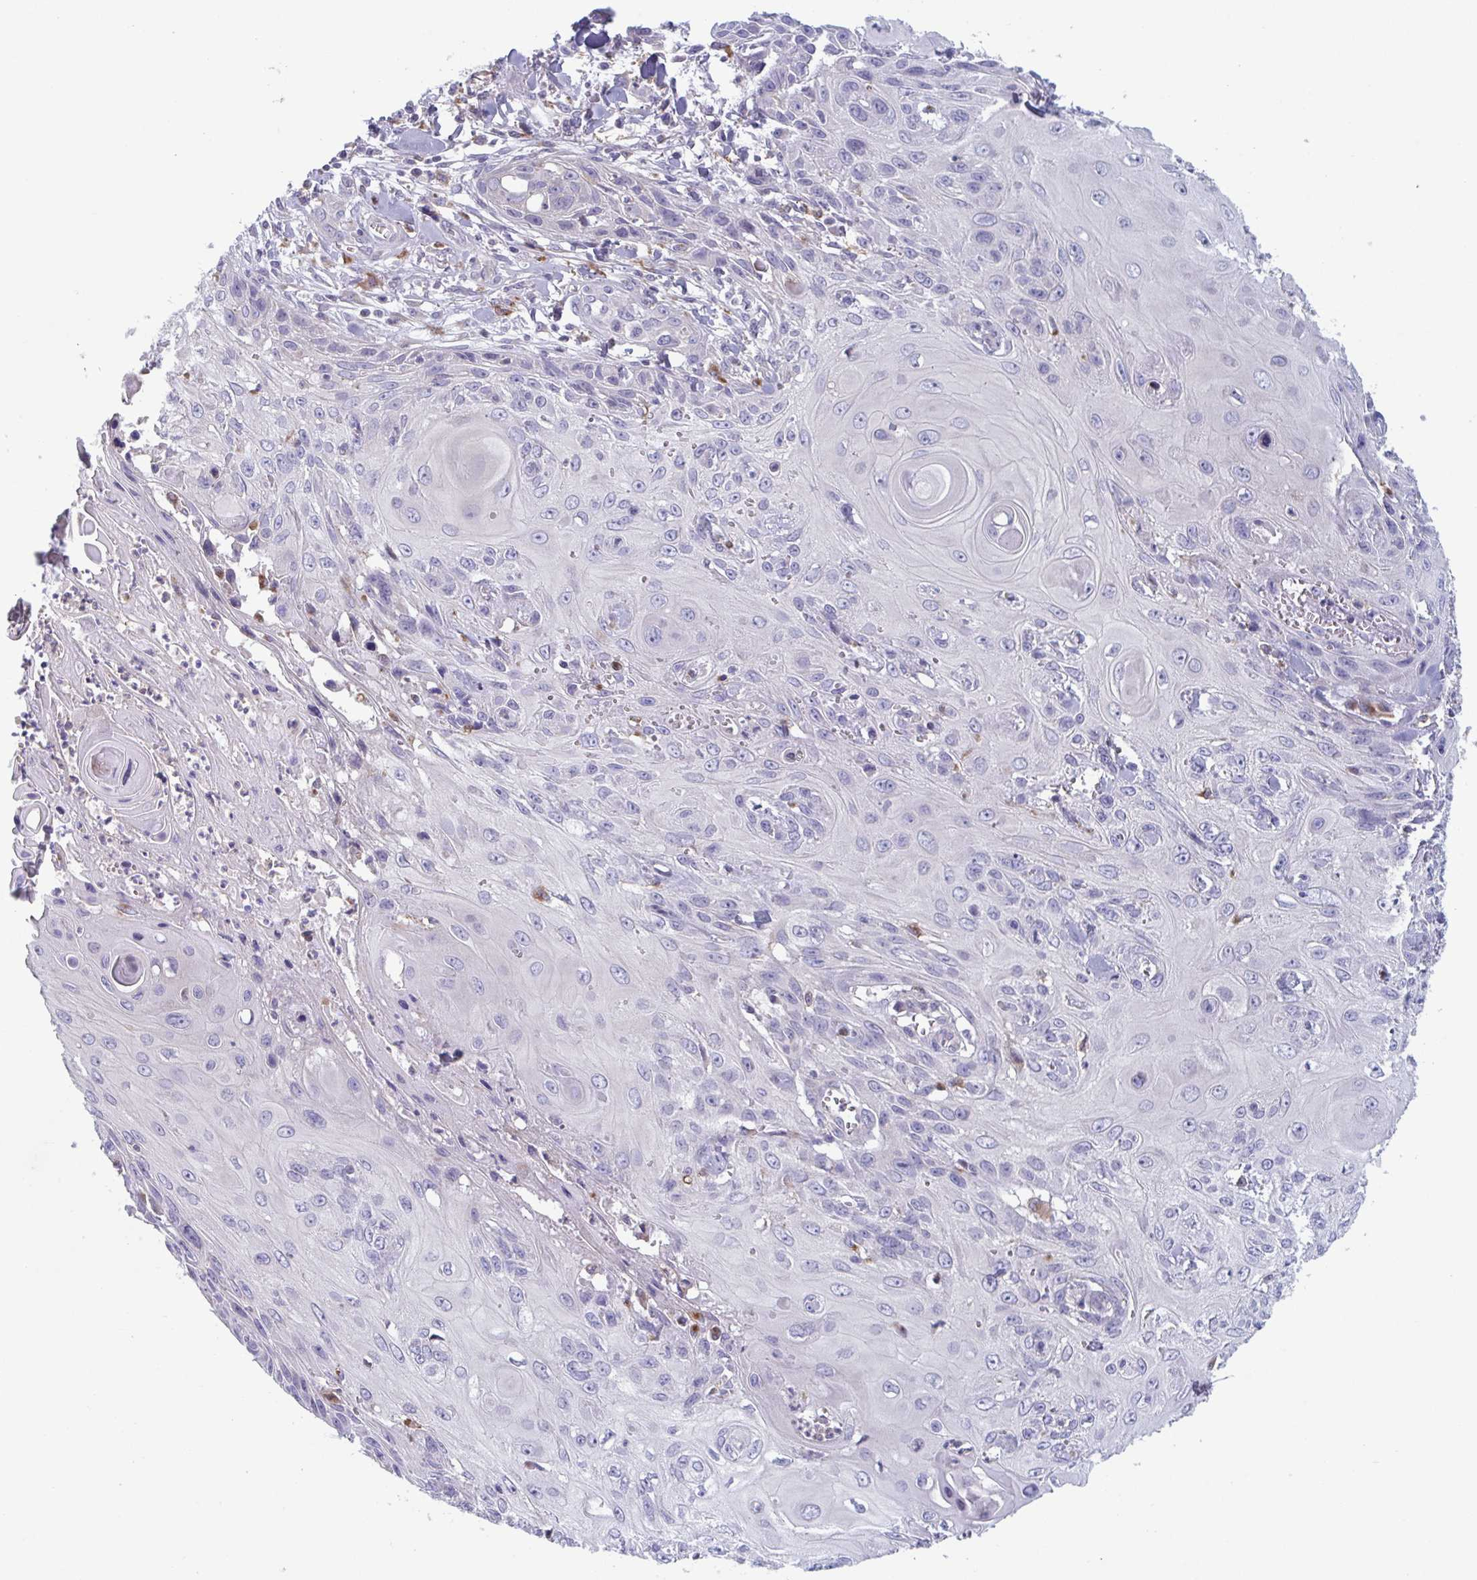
{"staining": {"intensity": "negative", "quantity": "none", "location": "none"}, "tissue": "skin cancer", "cell_type": "Tumor cells", "image_type": "cancer", "snomed": [{"axis": "morphology", "description": "Squamous cell carcinoma, NOS"}, {"axis": "topography", "description": "Skin"}, {"axis": "topography", "description": "Vulva"}], "caption": "Immunohistochemical staining of human skin cancer (squamous cell carcinoma) shows no significant positivity in tumor cells. The staining was performed using DAB (3,3'-diaminobenzidine) to visualize the protein expression in brown, while the nuclei were stained in blue with hematoxylin (Magnification: 20x).", "gene": "NIPSNAP1", "patient": {"sex": "female", "age": 83}}